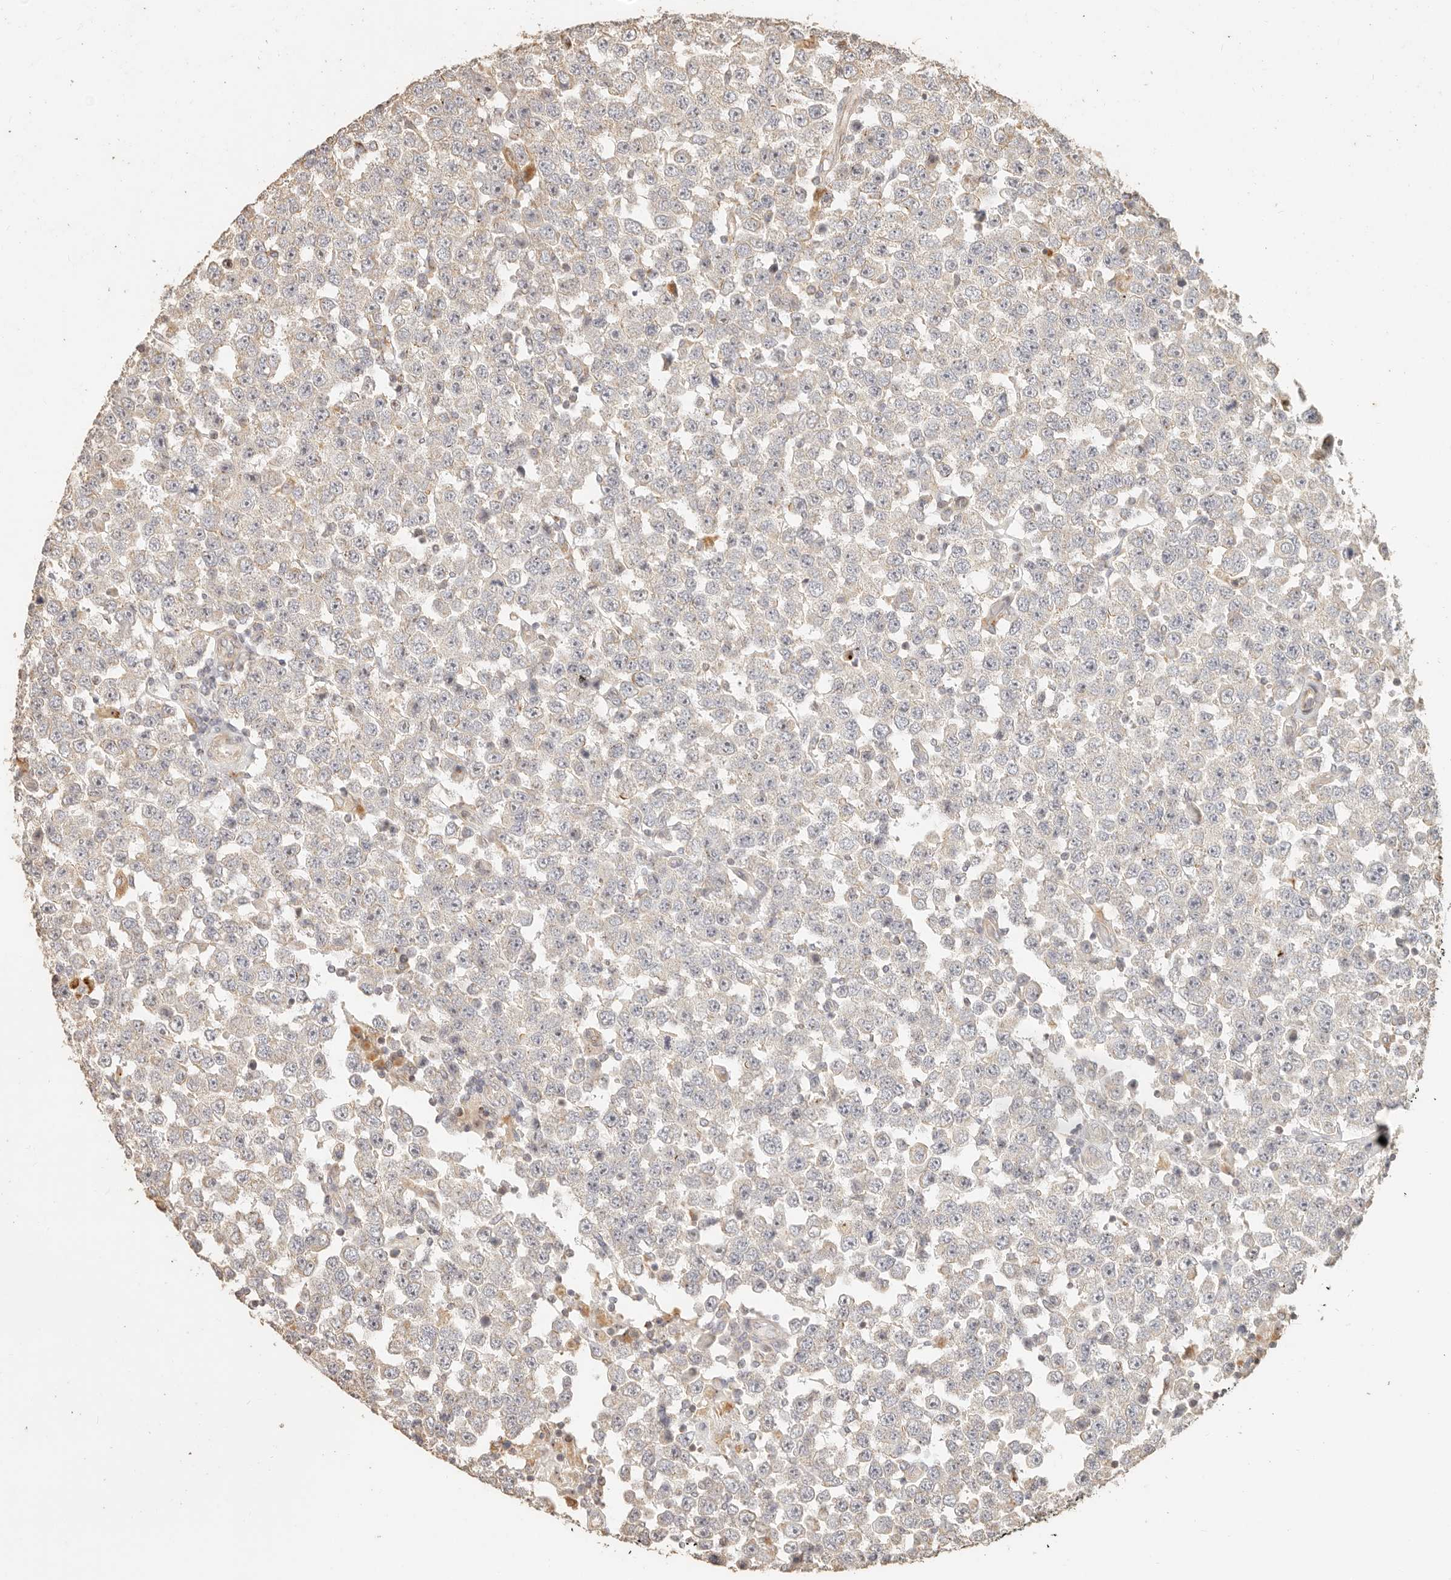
{"staining": {"intensity": "negative", "quantity": "none", "location": "none"}, "tissue": "testis cancer", "cell_type": "Tumor cells", "image_type": "cancer", "snomed": [{"axis": "morphology", "description": "Seminoma, NOS"}, {"axis": "topography", "description": "Testis"}], "caption": "Seminoma (testis) stained for a protein using immunohistochemistry (IHC) displays no expression tumor cells.", "gene": "PTPN22", "patient": {"sex": "male", "age": 28}}